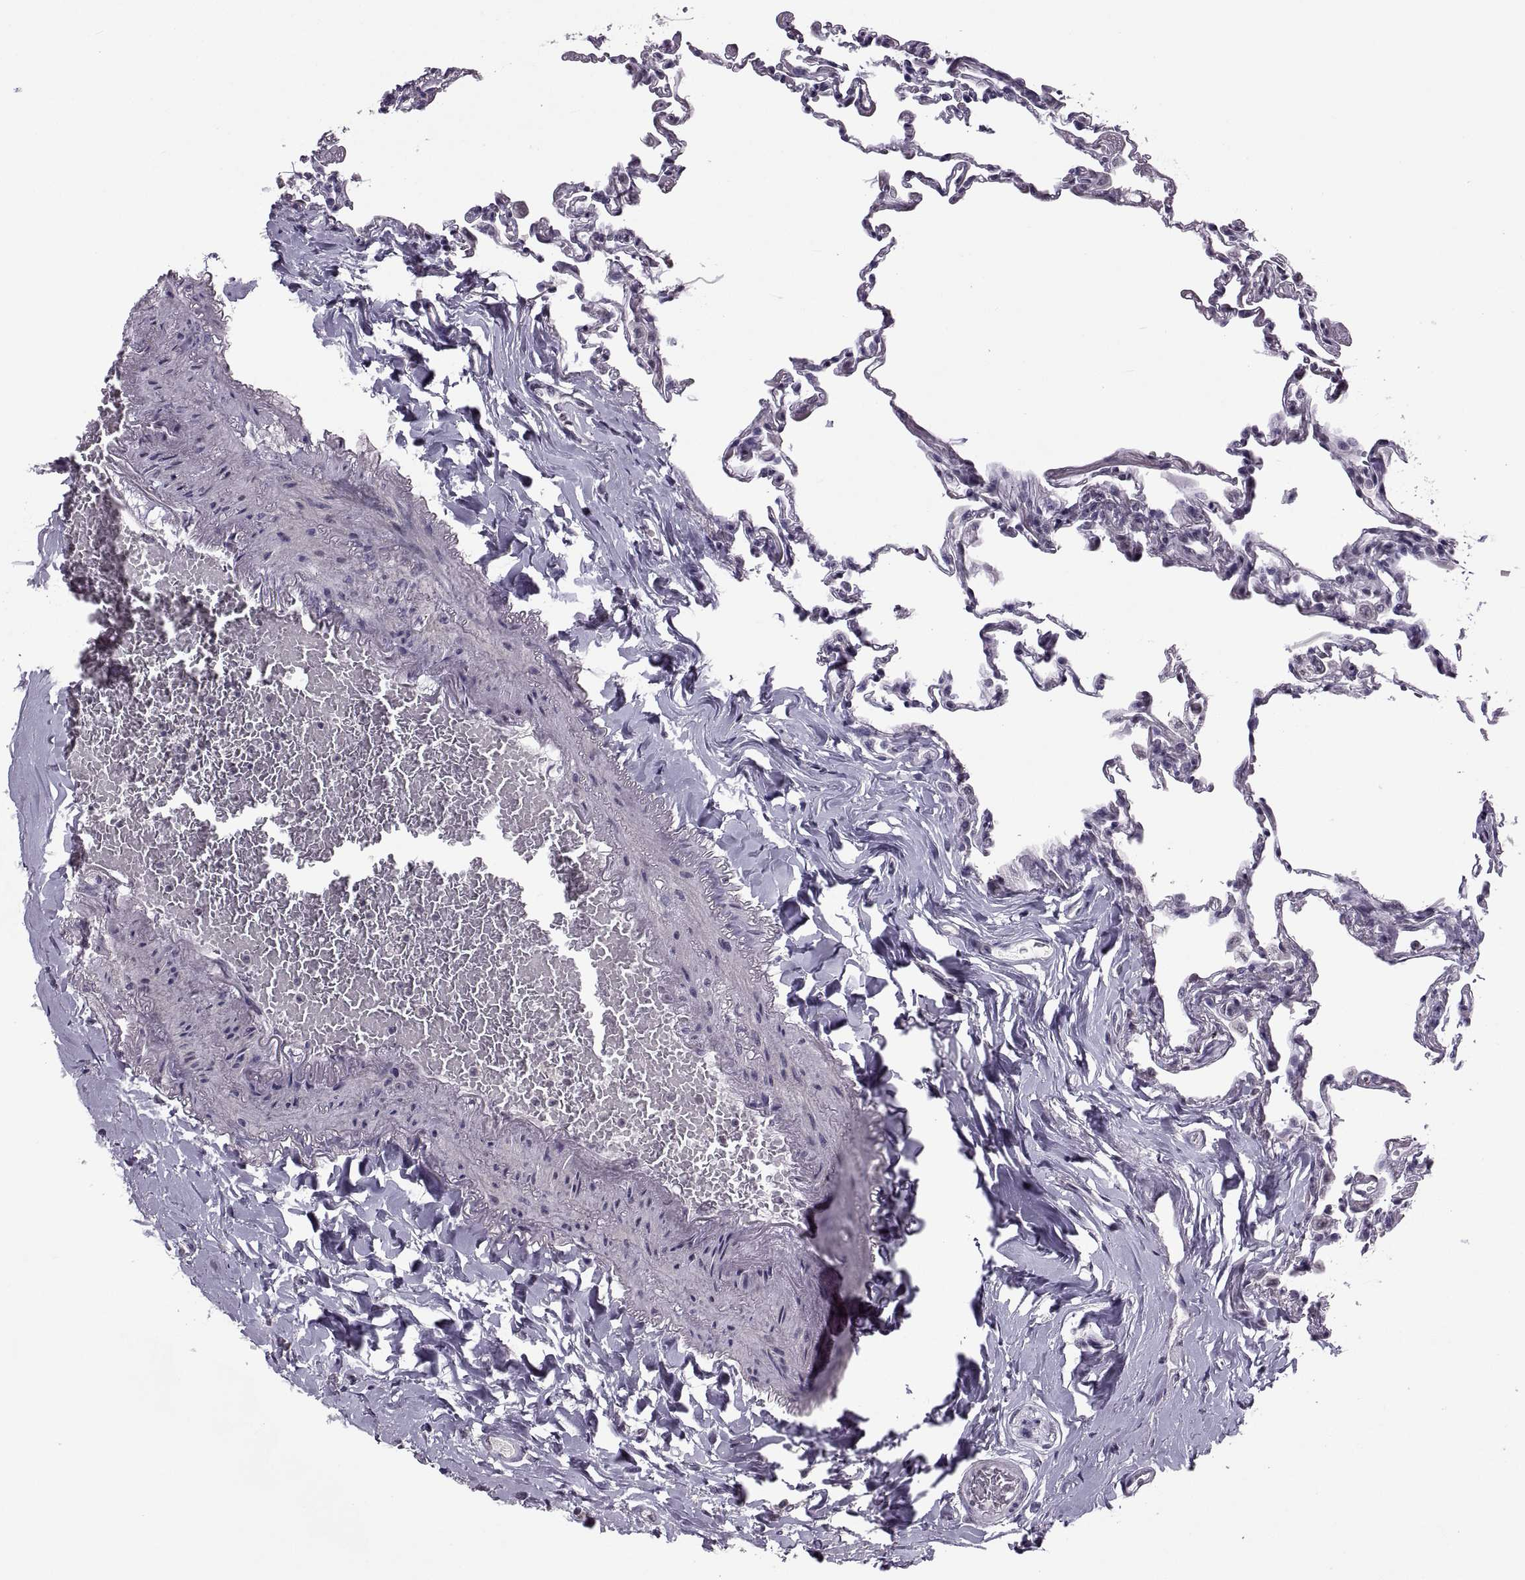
{"staining": {"intensity": "negative", "quantity": "none", "location": "none"}, "tissue": "lung", "cell_type": "Alveolar cells", "image_type": "normal", "snomed": [{"axis": "morphology", "description": "Normal tissue, NOS"}, {"axis": "topography", "description": "Lung"}], "caption": "This is a micrograph of immunohistochemistry (IHC) staining of benign lung, which shows no expression in alveolar cells.", "gene": "OTP", "patient": {"sex": "female", "age": 57}}